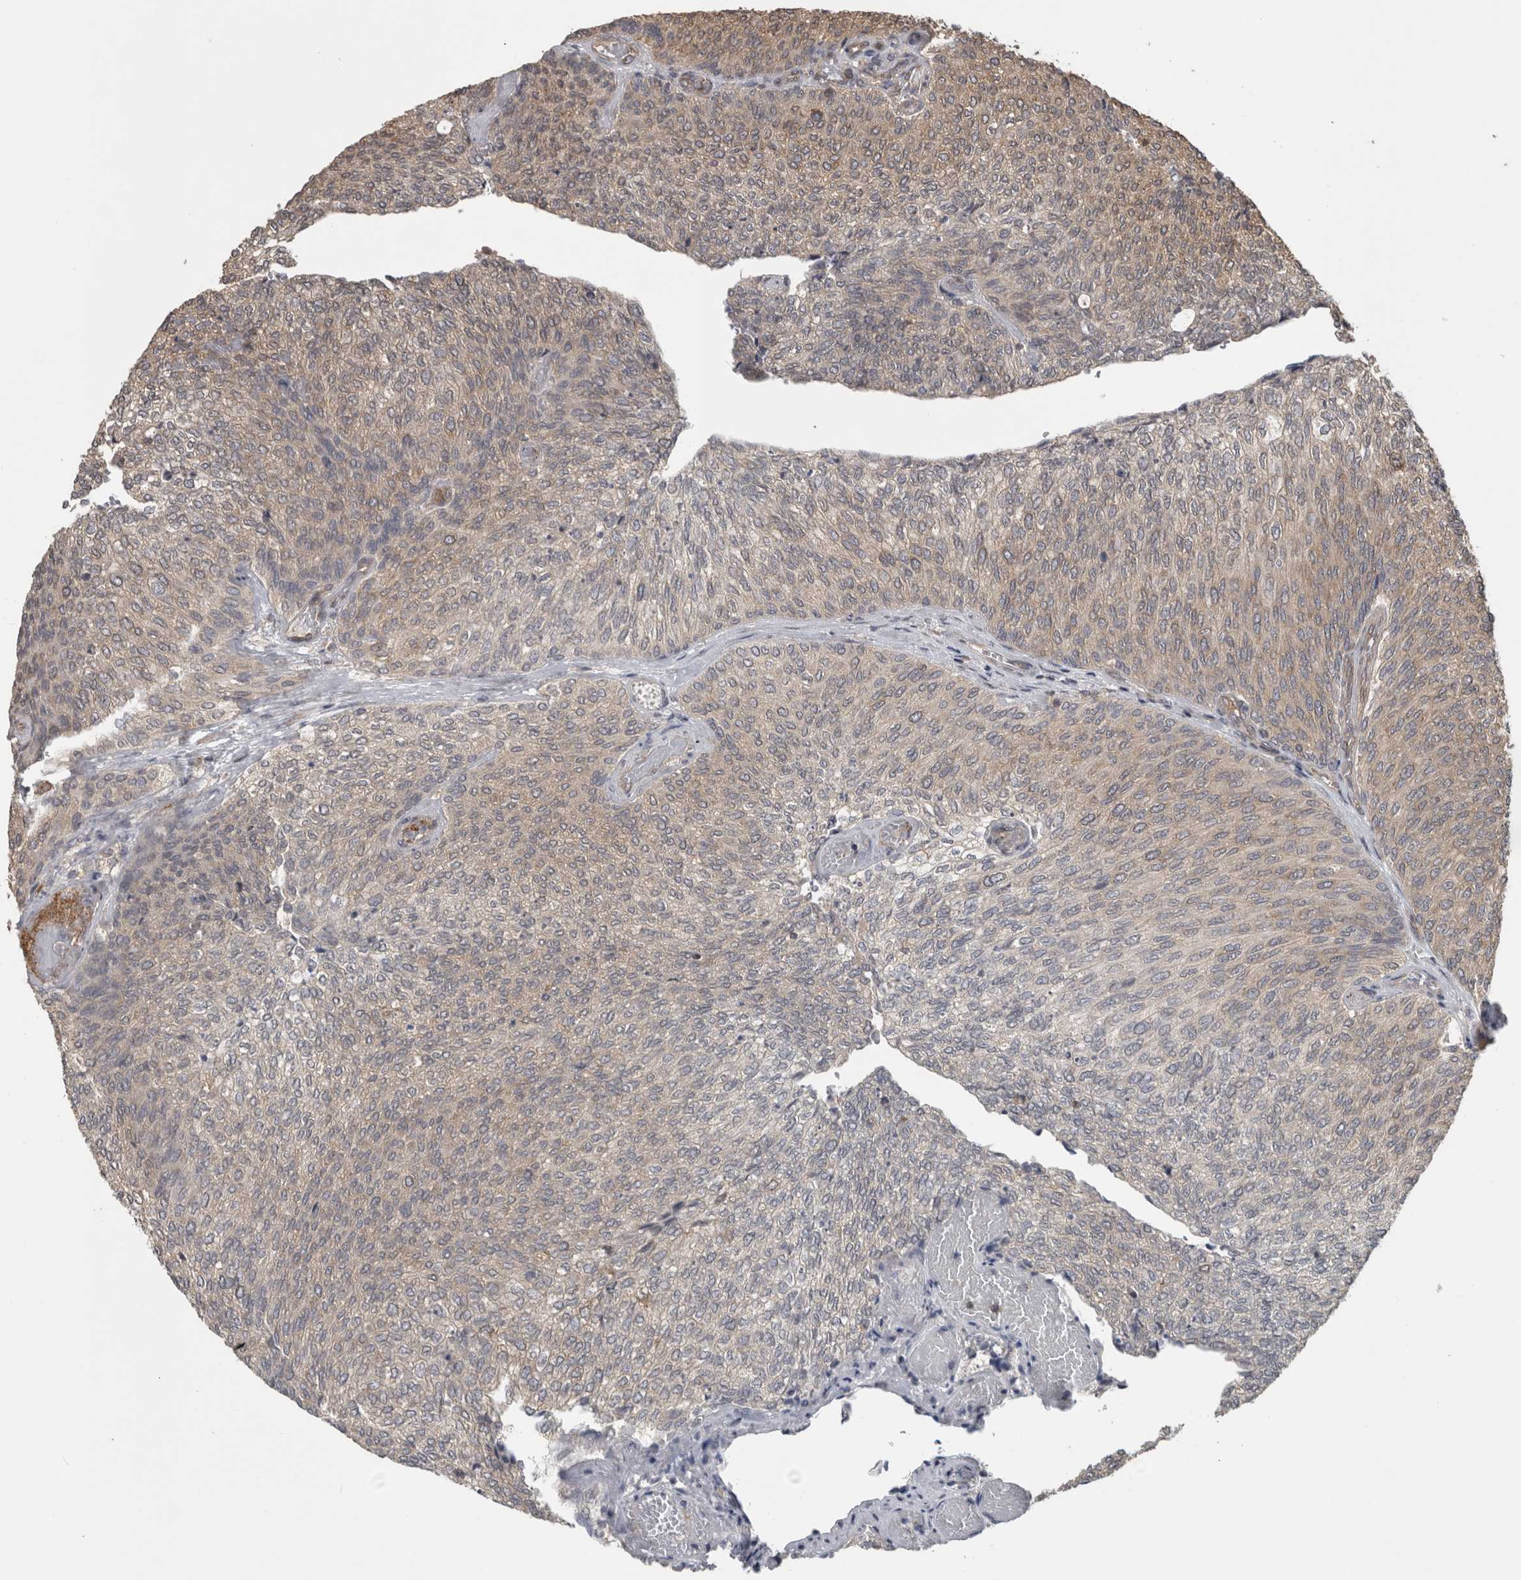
{"staining": {"intensity": "weak", "quantity": "<25%", "location": "cytoplasmic/membranous"}, "tissue": "urothelial cancer", "cell_type": "Tumor cells", "image_type": "cancer", "snomed": [{"axis": "morphology", "description": "Urothelial carcinoma, Low grade"}, {"axis": "topography", "description": "Urinary bladder"}], "caption": "Tumor cells show no significant protein positivity in urothelial carcinoma (low-grade).", "gene": "ATXN2", "patient": {"sex": "female", "age": 79}}